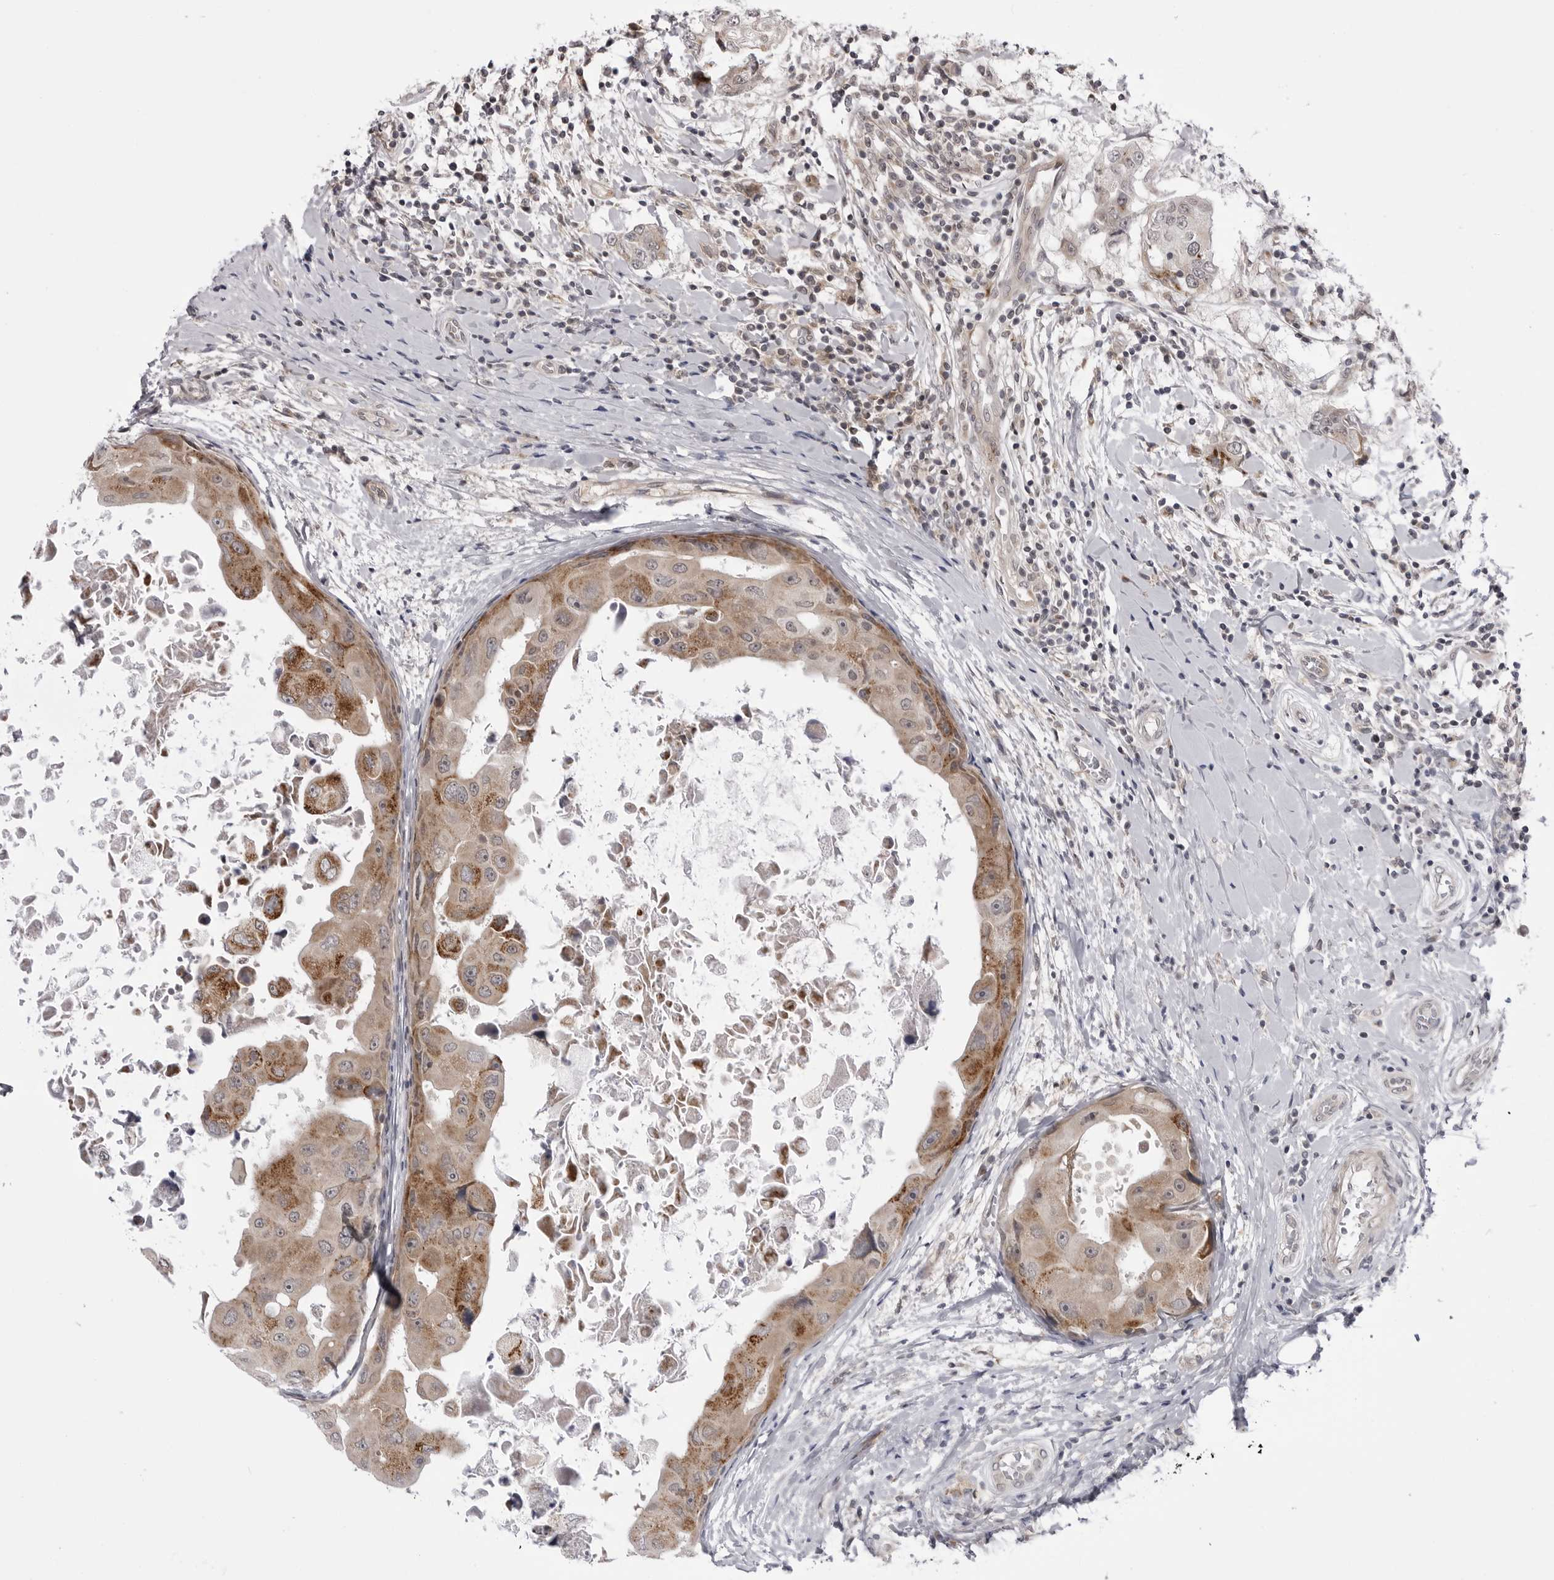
{"staining": {"intensity": "moderate", "quantity": ">75%", "location": "cytoplasmic/membranous"}, "tissue": "breast cancer", "cell_type": "Tumor cells", "image_type": "cancer", "snomed": [{"axis": "morphology", "description": "Duct carcinoma"}, {"axis": "topography", "description": "Breast"}], "caption": "DAB (3,3'-diaminobenzidine) immunohistochemical staining of breast invasive ductal carcinoma displays moderate cytoplasmic/membranous protein expression in approximately >75% of tumor cells. (brown staining indicates protein expression, while blue staining denotes nuclei).", "gene": "CCDC18", "patient": {"sex": "female", "age": 27}}